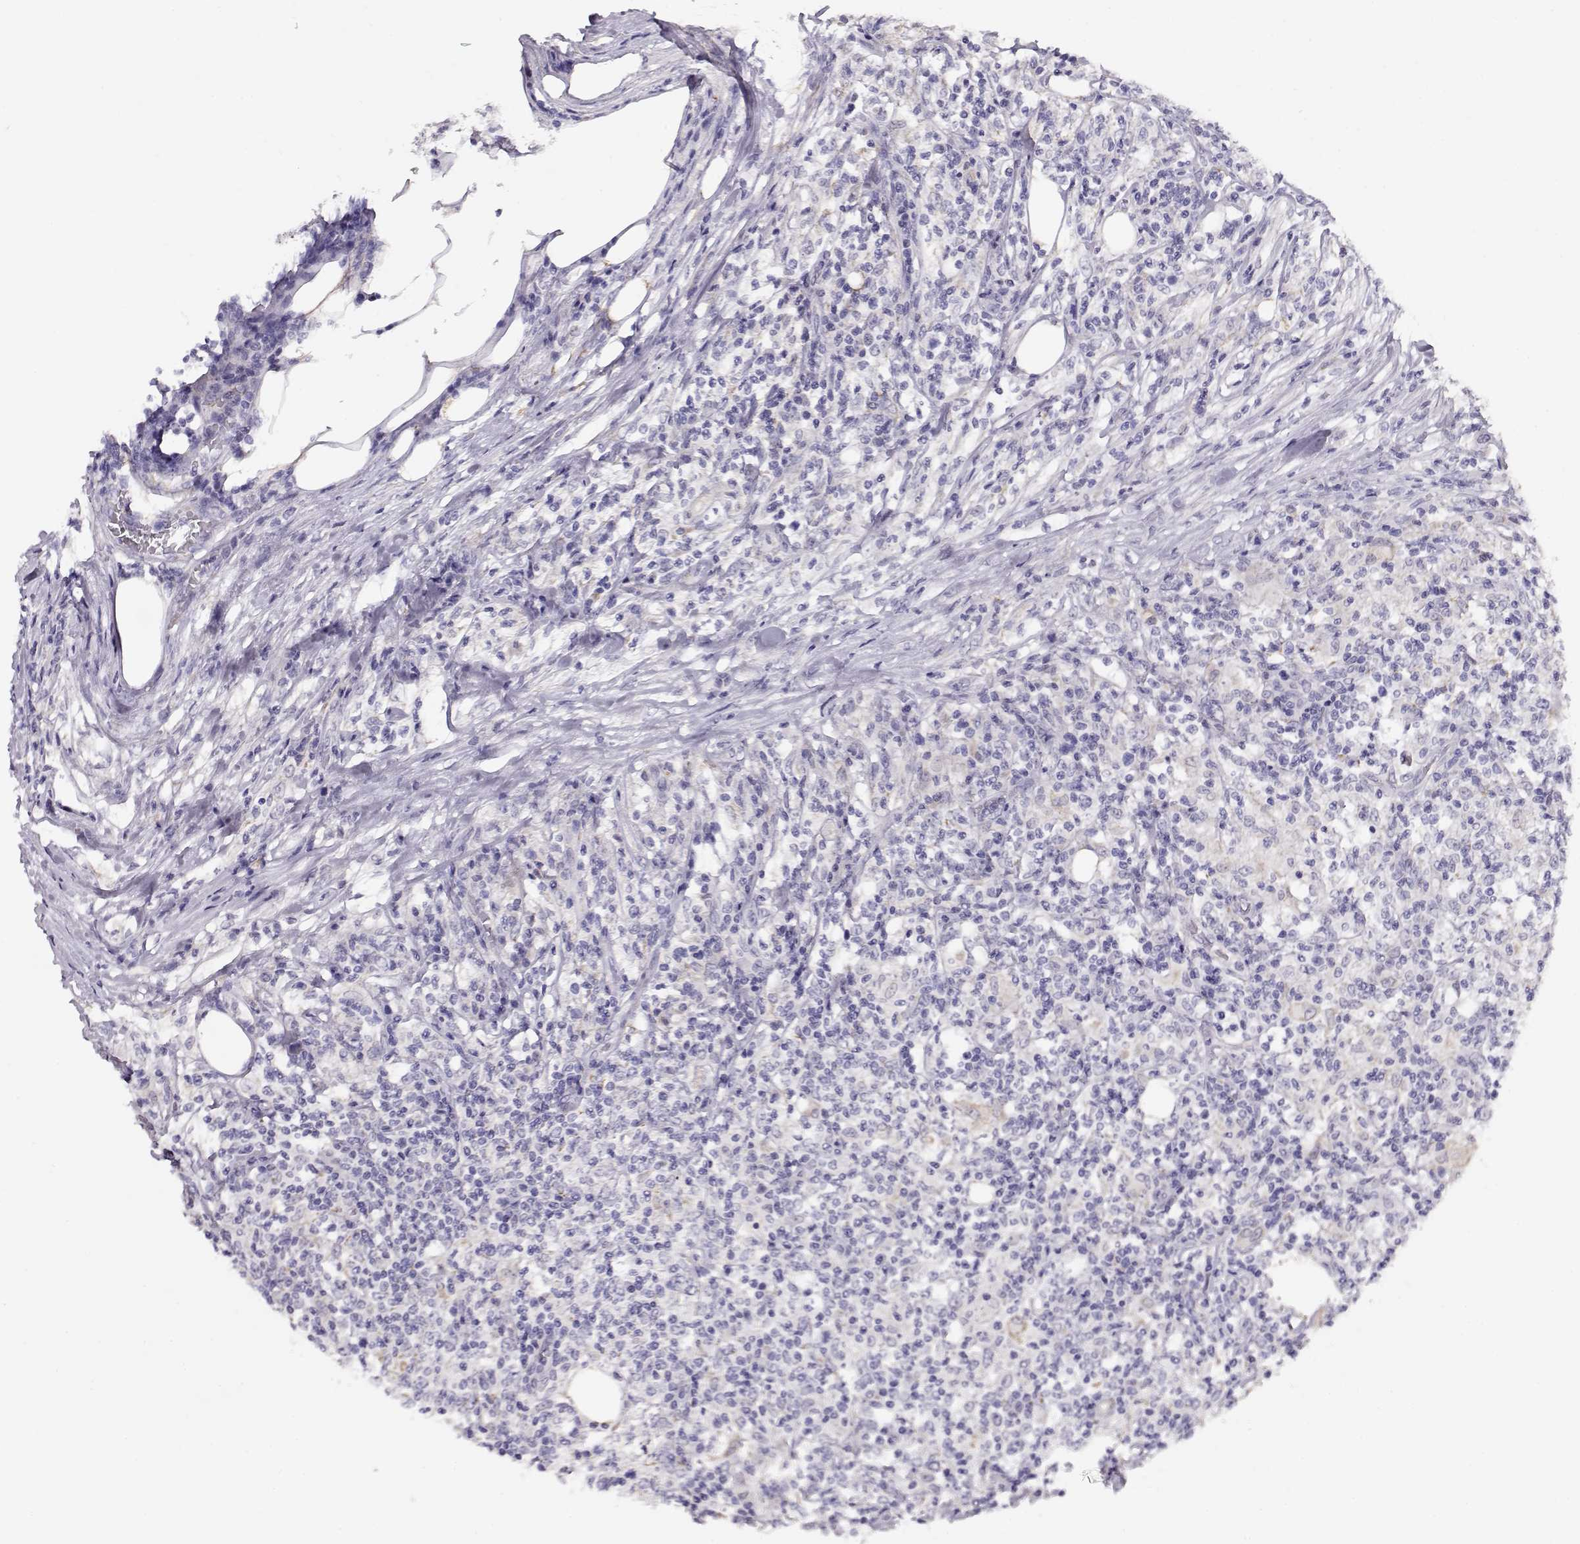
{"staining": {"intensity": "negative", "quantity": "none", "location": "none"}, "tissue": "lymphoma", "cell_type": "Tumor cells", "image_type": "cancer", "snomed": [{"axis": "morphology", "description": "Malignant lymphoma, non-Hodgkin's type, High grade"}, {"axis": "topography", "description": "Lymph node"}], "caption": "Immunohistochemistry (IHC) micrograph of malignant lymphoma, non-Hodgkin's type (high-grade) stained for a protein (brown), which shows no staining in tumor cells.", "gene": "RBM44", "patient": {"sex": "female", "age": 84}}